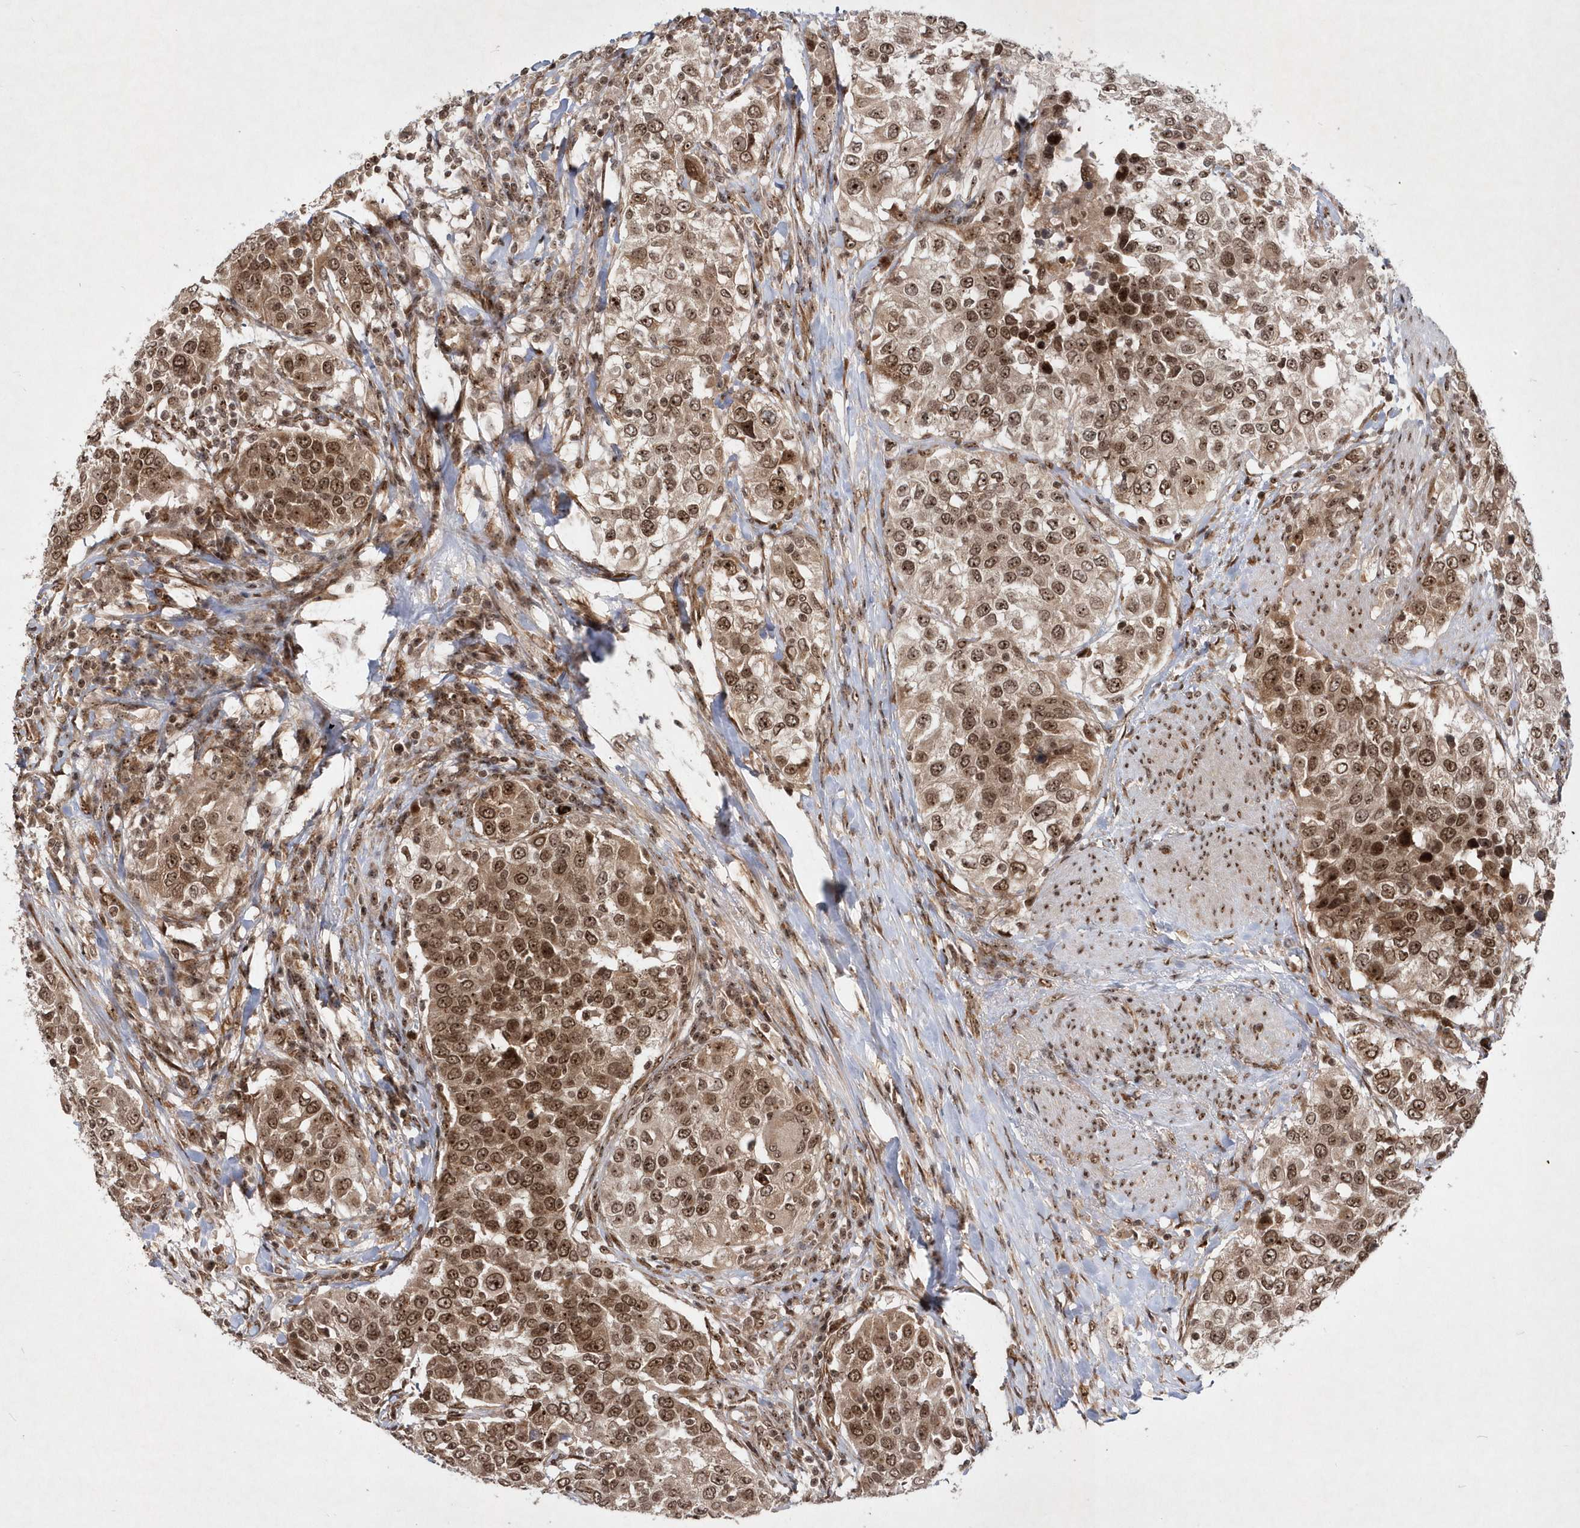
{"staining": {"intensity": "moderate", "quantity": ">75%", "location": "cytoplasmic/membranous,nuclear"}, "tissue": "urothelial cancer", "cell_type": "Tumor cells", "image_type": "cancer", "snomed": [{"axis": "morphology", "description": "Urothelial carcinoma, High grade"}, {"axis": "topography", "description": "Urinary bladder"}], "caption": "Urothelial carcinoma (high-grade) was stained to show a protein in brown. There is medium levels of moderate cytoplasmic/membranous and nuclear expression in approximately >75% of tumor cells.", "gene": "SOWAHB", "patient": {"sex": "female", "age": 80}}